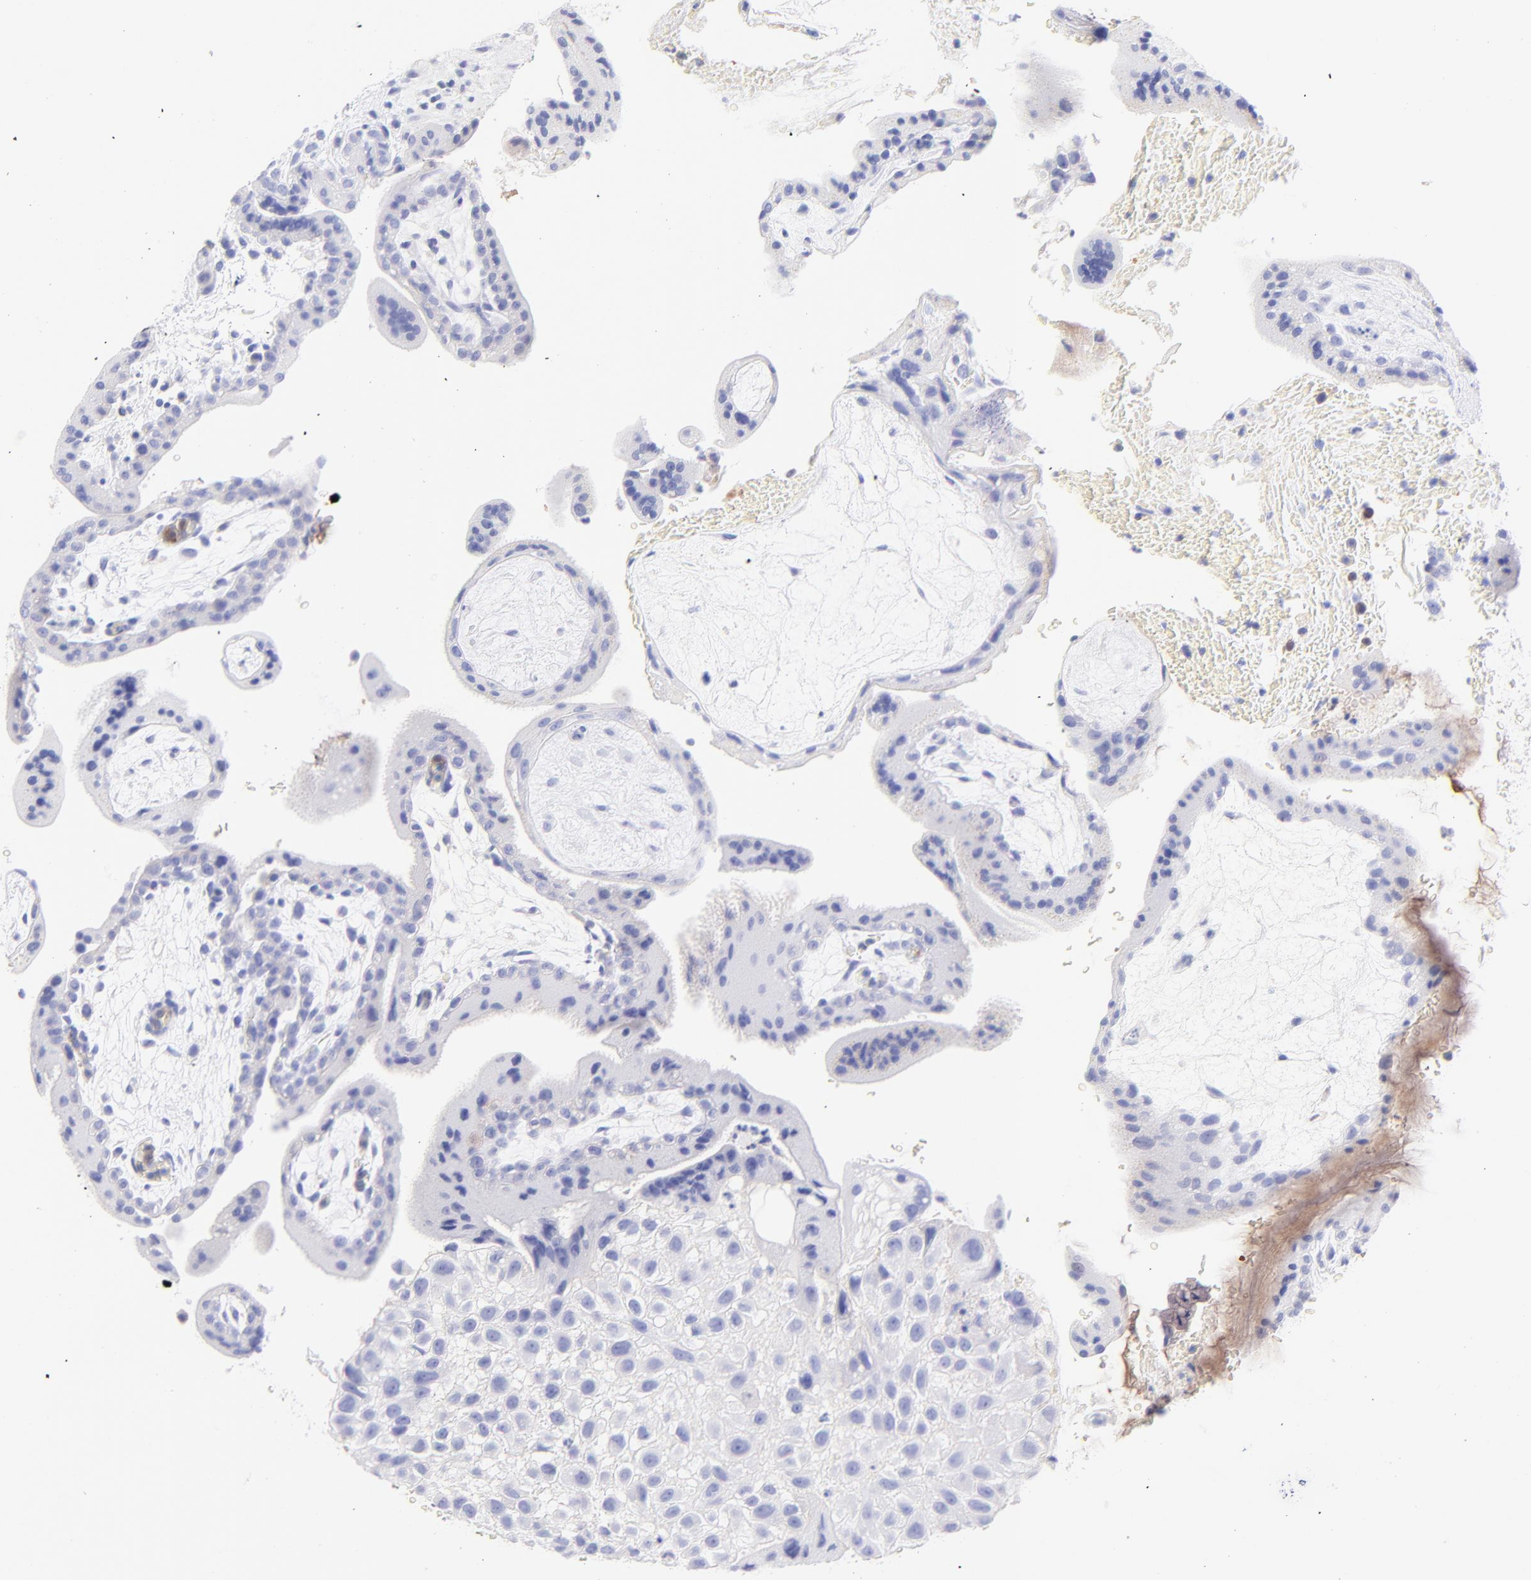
{"staining": {"intensity": "negative", "quantity": "none", "location": "none"}, "tissue": "placenta", "cell_type": "Decidual cells", "image_type": "normal", "snomed": [{"axis": "morphology", "description": "Normal tissue, NOS"}, {"axis": "topography", "description": "Placenta"}], "caption": "An immunohistochemistry (IHC) micrograph of normal placenta is shown. There is no staining in decidual cells of placenta. (DAB IHC, high magnification).", "gene": "FRMPD3", "patient": {"sex": "female", "age": 35}}